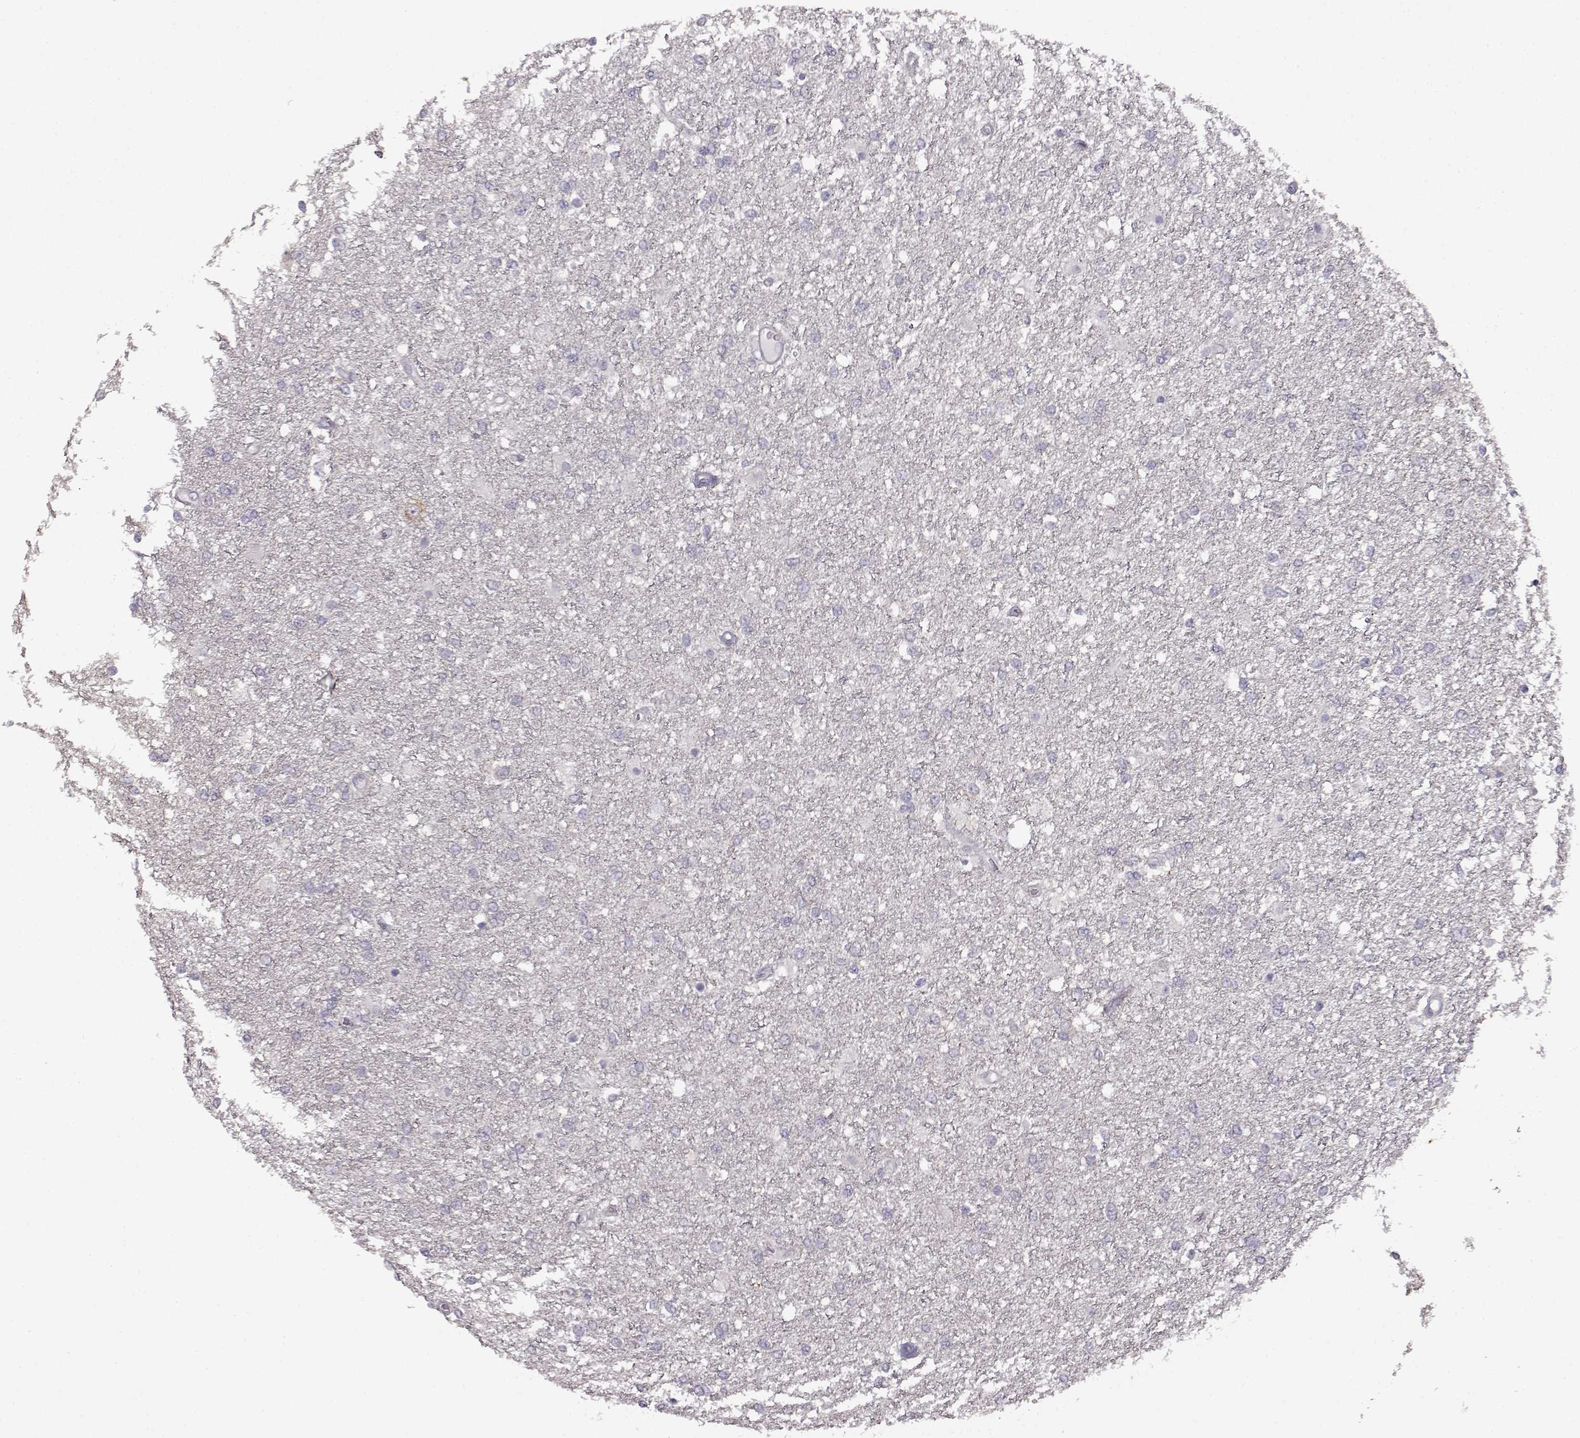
{"staining": {"intensity": "negative", "quantity": "none", "location": "none"}, "tissue": "glioma", "cell_type": "Tumor cells", "image_type": "cancer", "snomed": [{"axis": "morphology", "description": "Glioma, malignant, High grade"}, {"axis": "topography", "description": "Brain"}], "caption": "This is a histopathology image of immunohistochemistry (IHC) staining of glioma, which shows no positivity in tumor cells.", "gene": "VGF", "patient": {"sex": "female", "age": 61}}